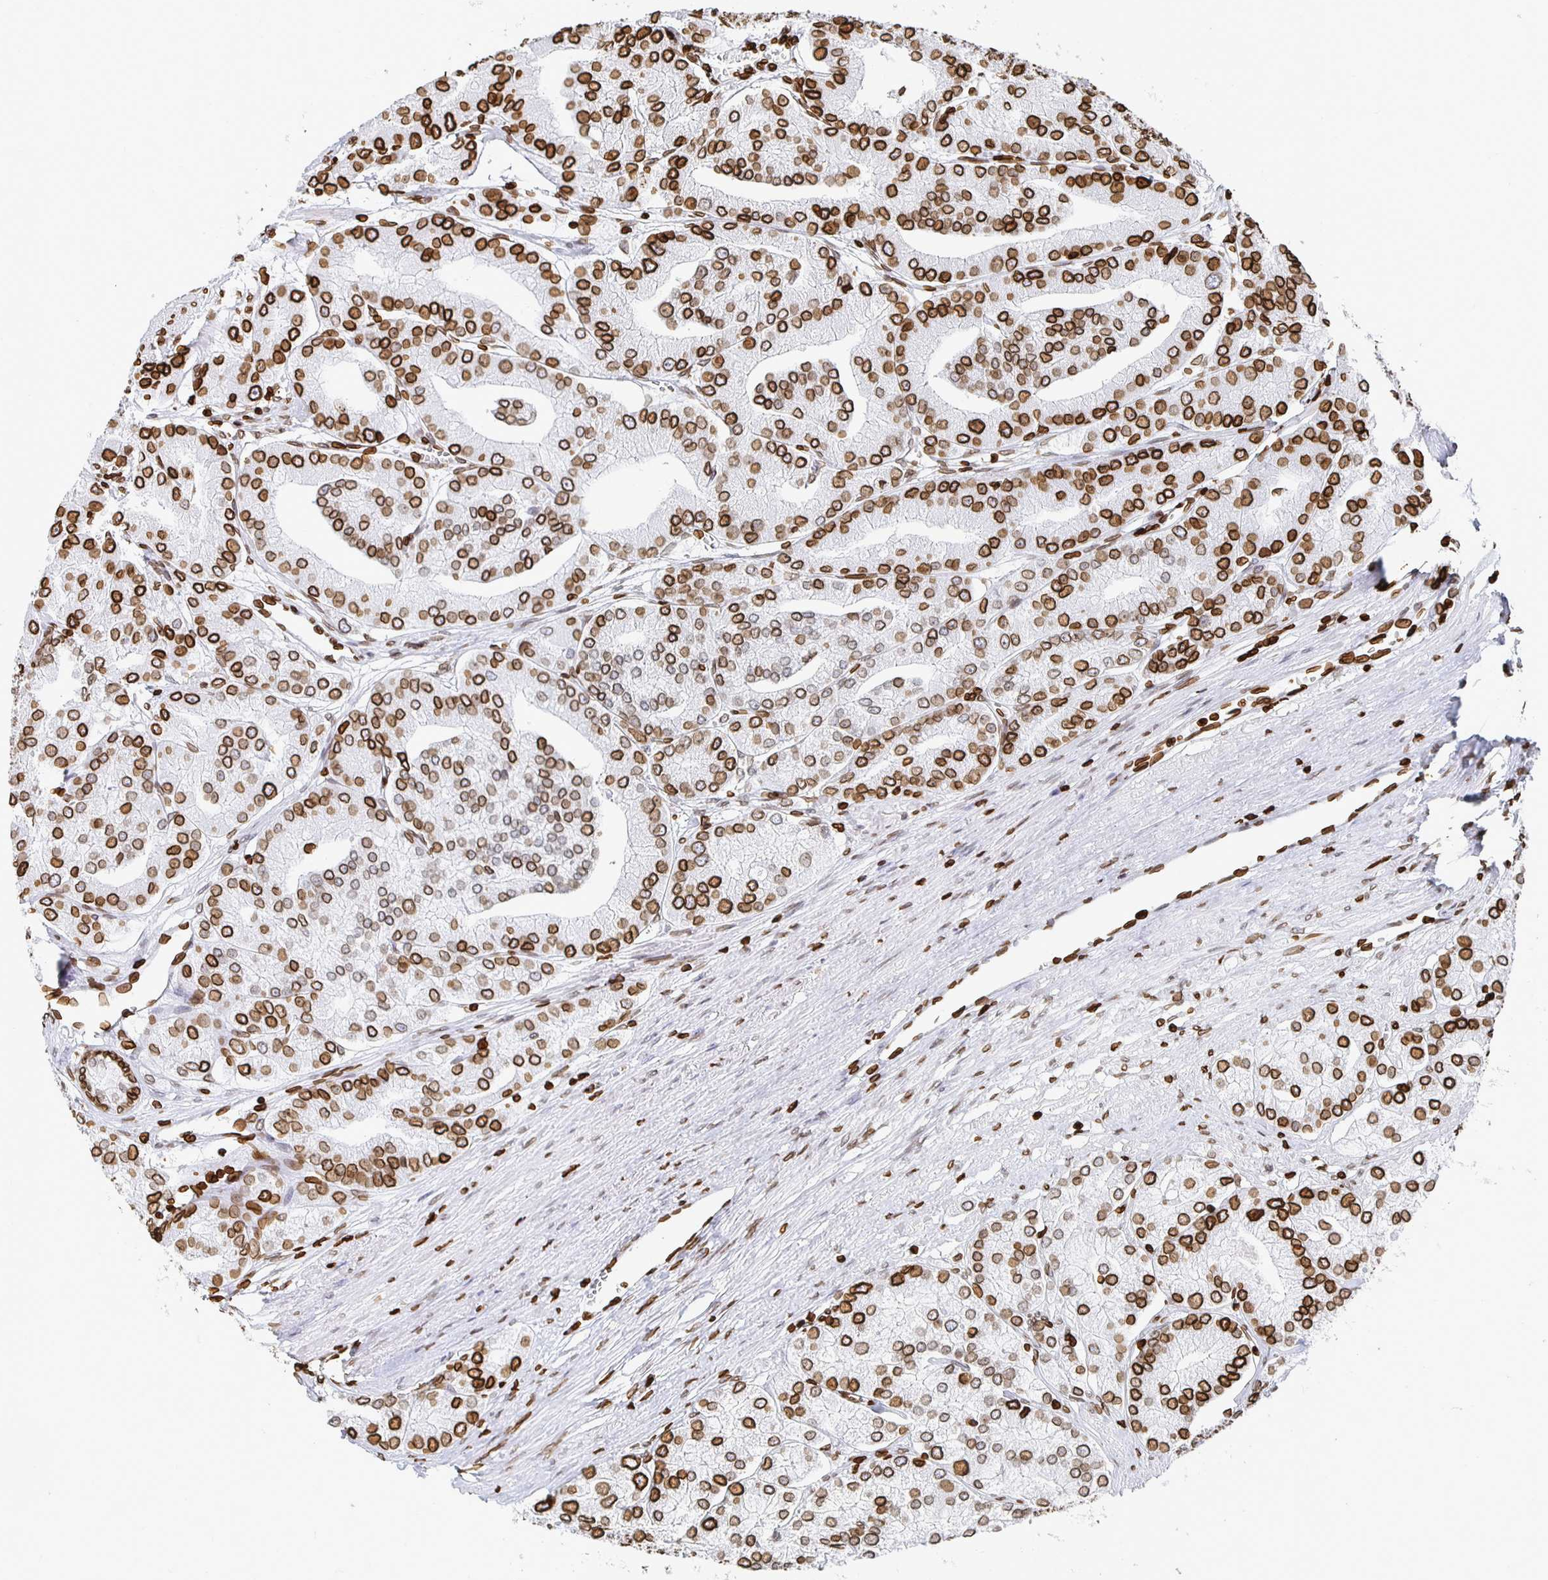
{"staining": {"intensity": "moderate", "quantity": ">75%", "location": "cytoplasmic/membranous,nuclear"}, "tissue": "prostate cancer", "cell_type": "Tumor cells", "image_type": "cancer", "snomed": [{"axis": "morphology", "description": "Adenocarcinoma, High grade"}, {"axis": "topography", "description": "Prostate"}], "caption": "The histopathology image demonstrates a brown stain indicating the presence of a protein in the cytoplasmic/membranous and nuclear of tumor cells in prostate cancer (high-grade adenocarcinoma).", "gene": "LMNB1", "patient": {"sex": "male", "age": 61}}